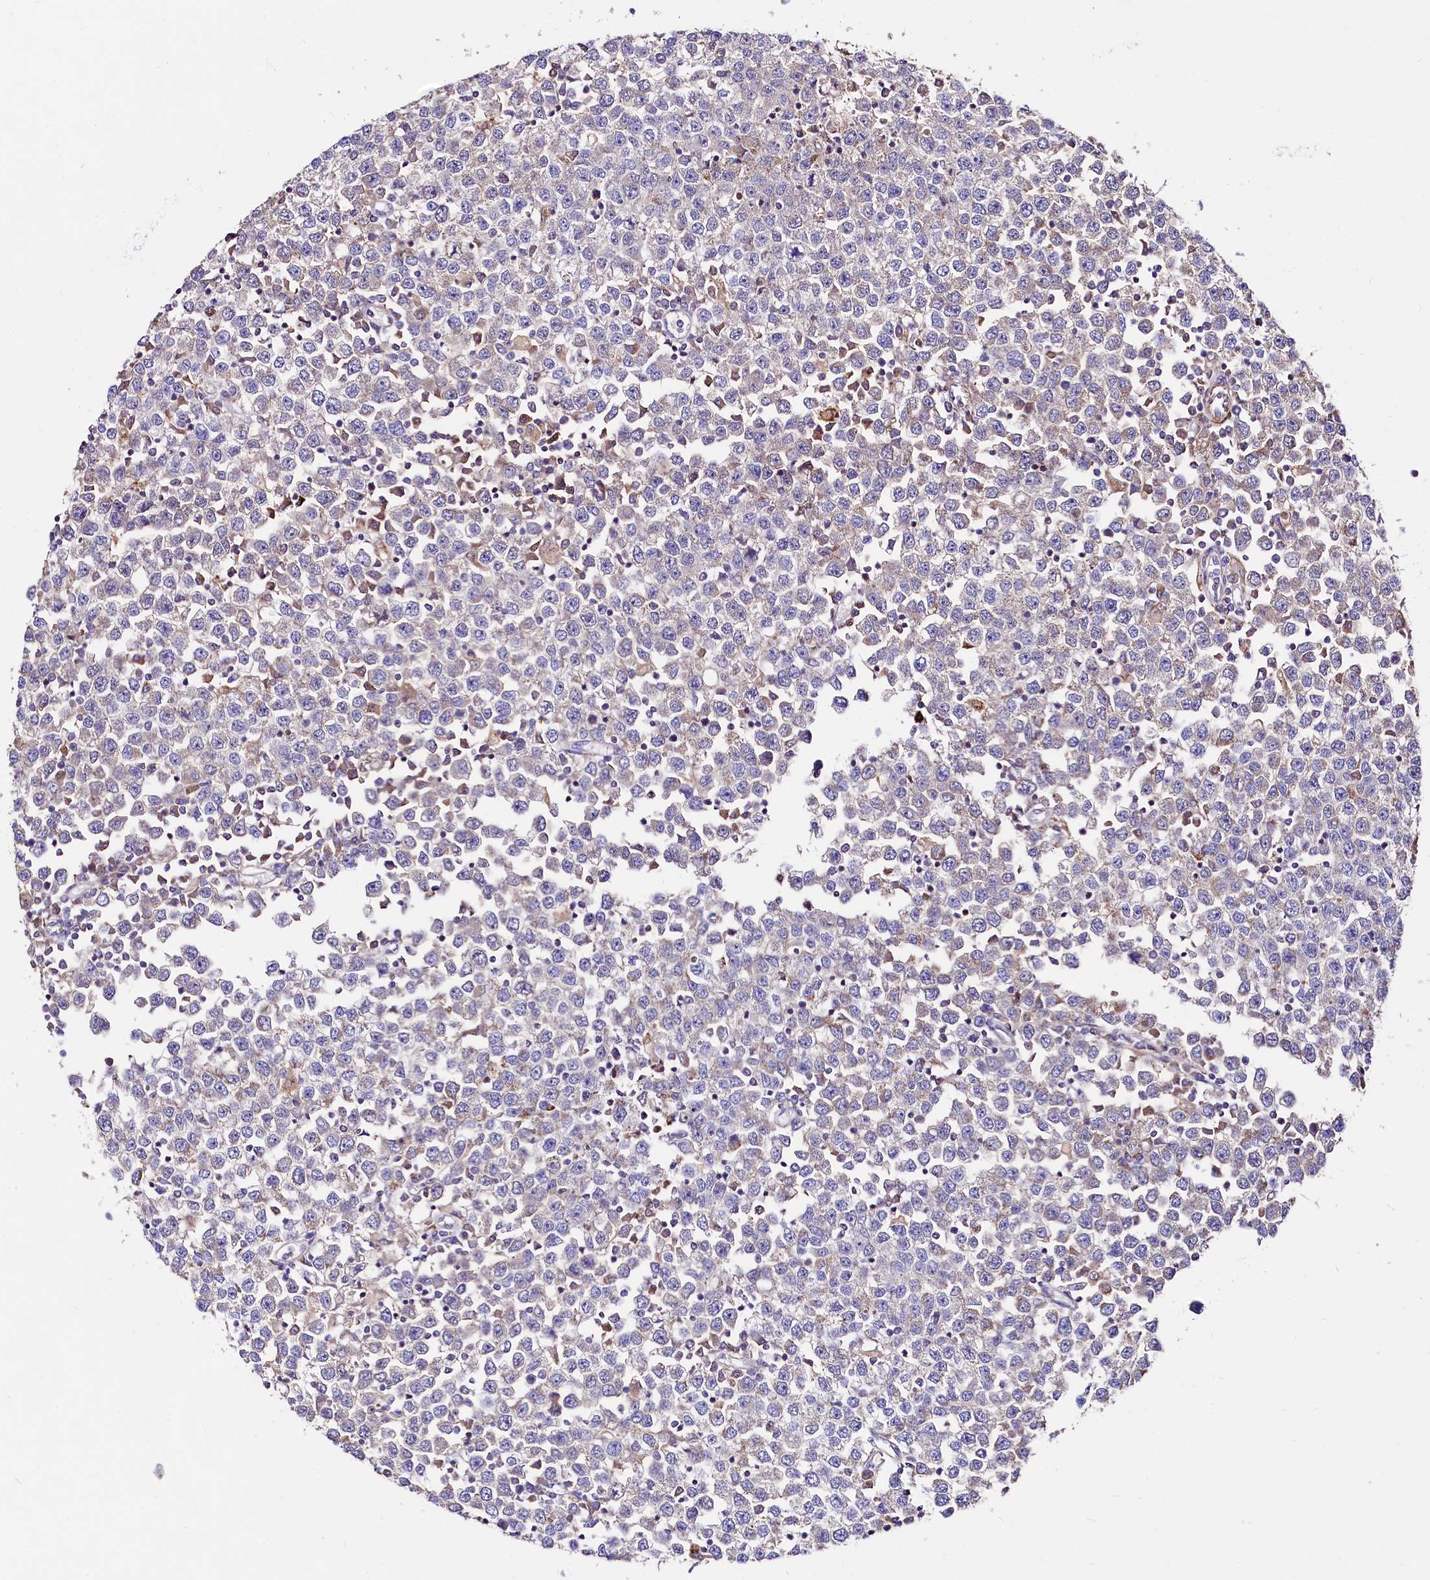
{"staining": {"intensity": "weak", "quantity": "<25%", "location": "cytoplasmic/membranous"}, "tissue": "testis cancer", "cell_type": "Tumor cells", "image_type": "cancer", "snomed": [{"axis": "morphology", "description": "Seminoma, NOS"}, {"axis": "topography", "description": "Testis"}], "caption": "Human seminoma (testis) stained for a protein using immunohistochemistry (IHC) exhibits no expression in tumor cells.", "gene": "CIAO3", "patient": {"sex": "male", "age": 65}}